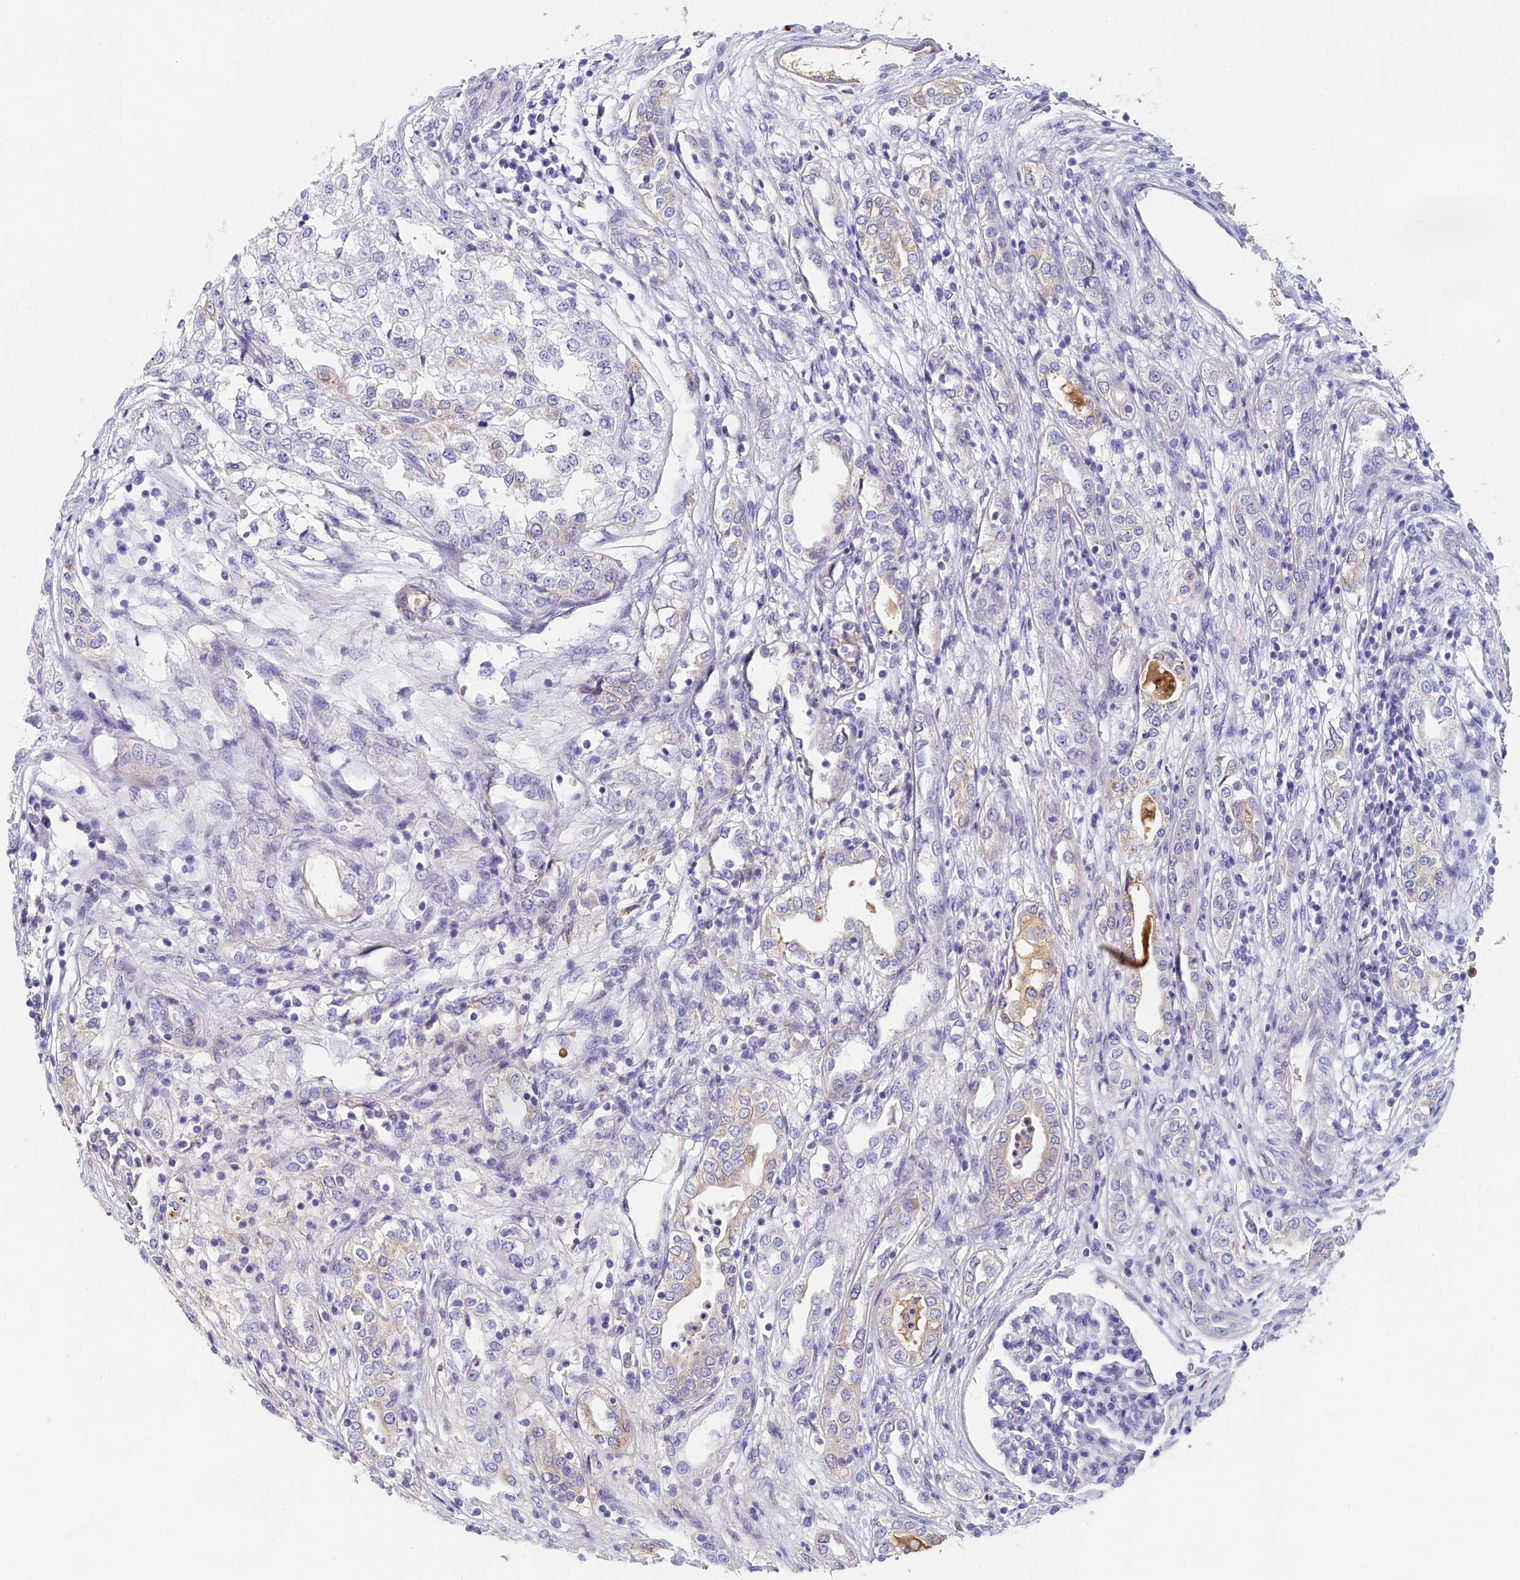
{"staining": {"intensity": "negative", "quantity": "none", "location": "none"}, "tissue": "renal cancer", "cell_type": "Tumor cells", "image_type": "cancer", "snomed": [{"axis": "morphology", "description": "Adenocarcinoma, NOS"}, {"axis": "topography", "description": "Kidney"}], "caption": "DAB (3,3'-diaminobenzidine) immunohistochemical staining of human renal cancer (adenocarcinoma) exhibits no significant positivity in tumor cells.", "gene": "GUCA1C", "patient": {"sex": "female", "age": 54}}